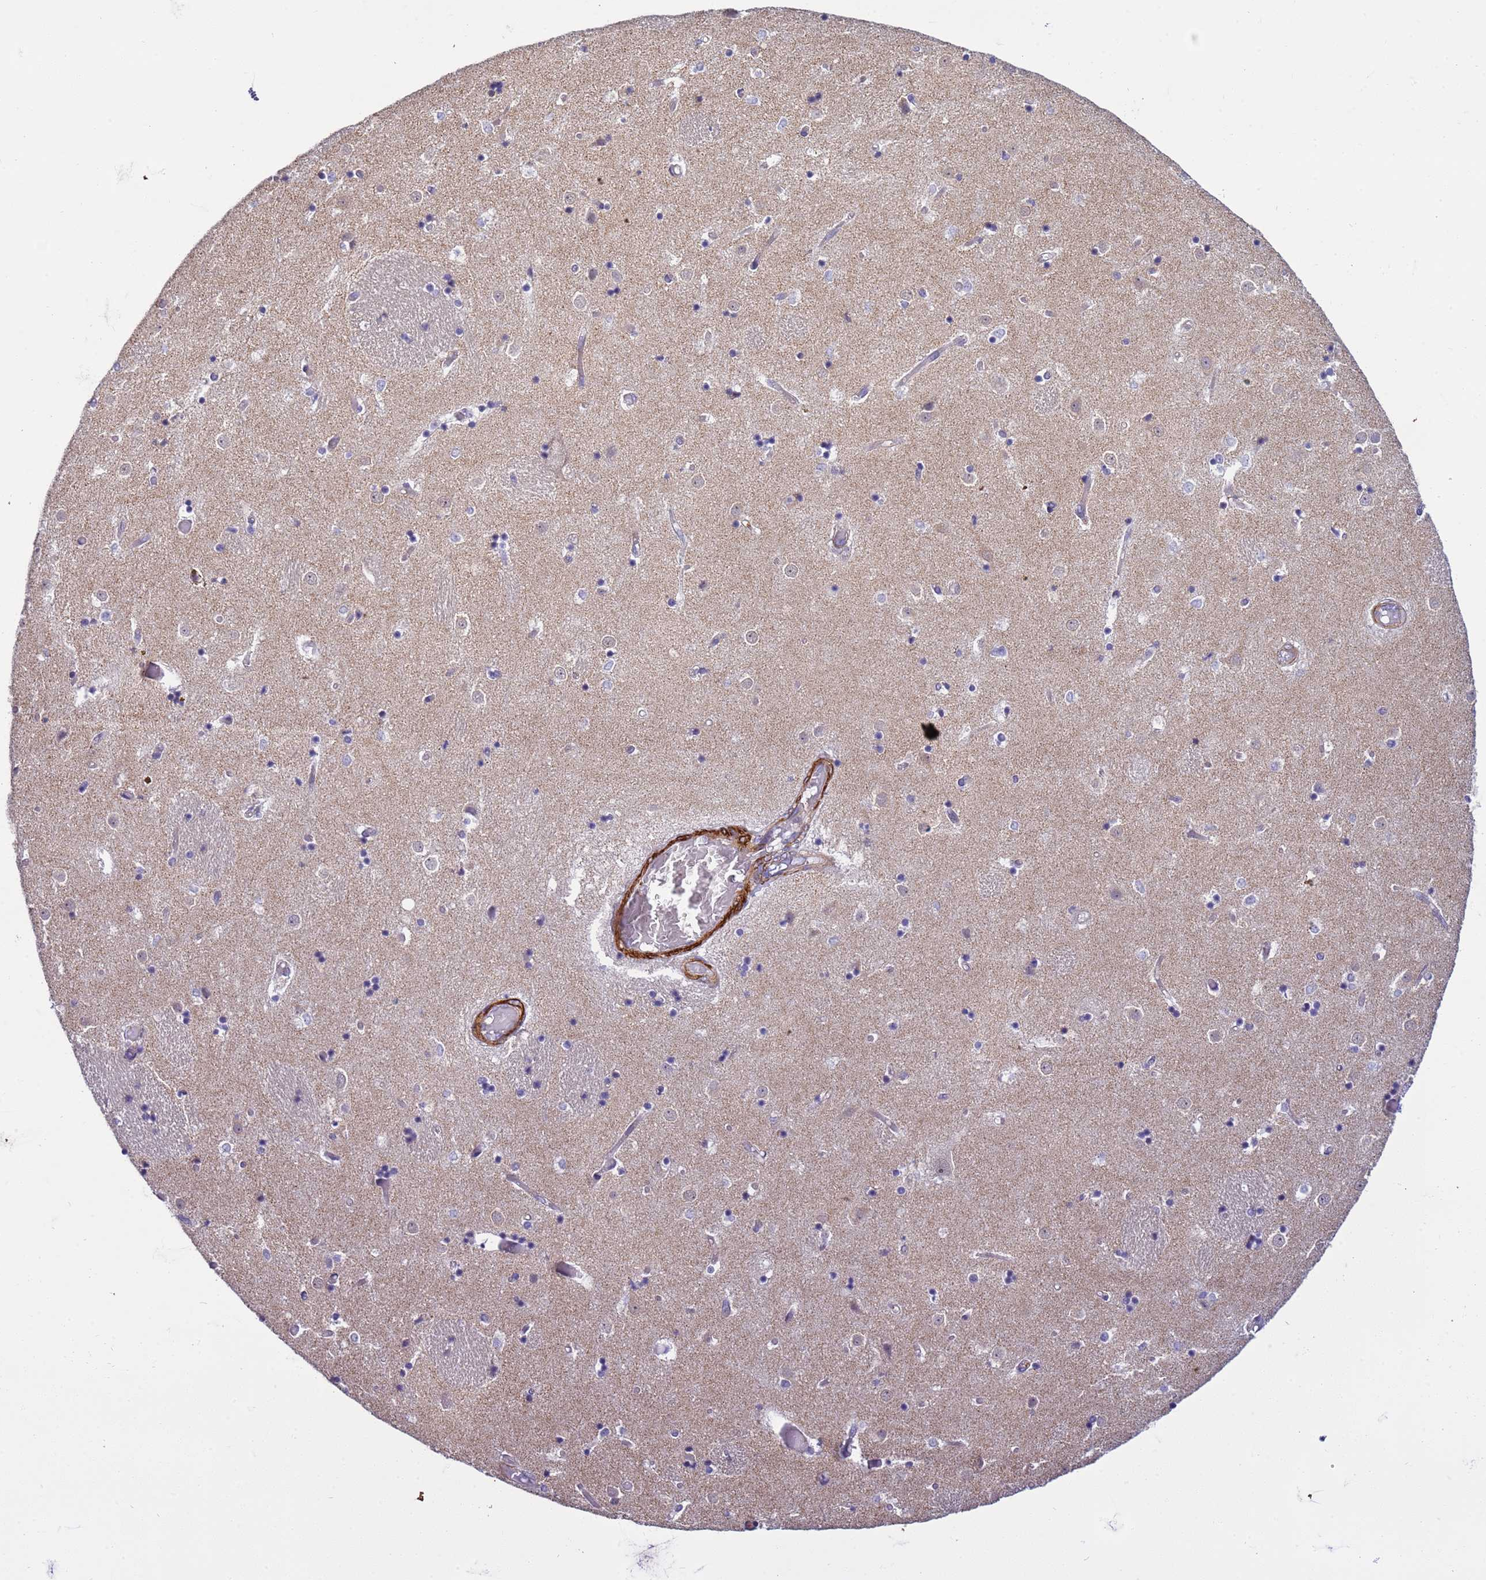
{"staining": {"intensity": "negative", "quantity": "none", "location": "none"}, "tissue": "caudate", "cell_type": "Glial cells", "image_type": "normal", "snomed": [{"axis": "morphology", "description": "Normal tissue, NOS"}, {"axis": "topography", "description": "Lateral ventricle wall"}], "caption": "This is an immunohistochemistry micrograph of unremarkable caudate. There is no staining in glial cells.", "gene": "GEN1", "patient": {"sex": "female", "age": 52}}